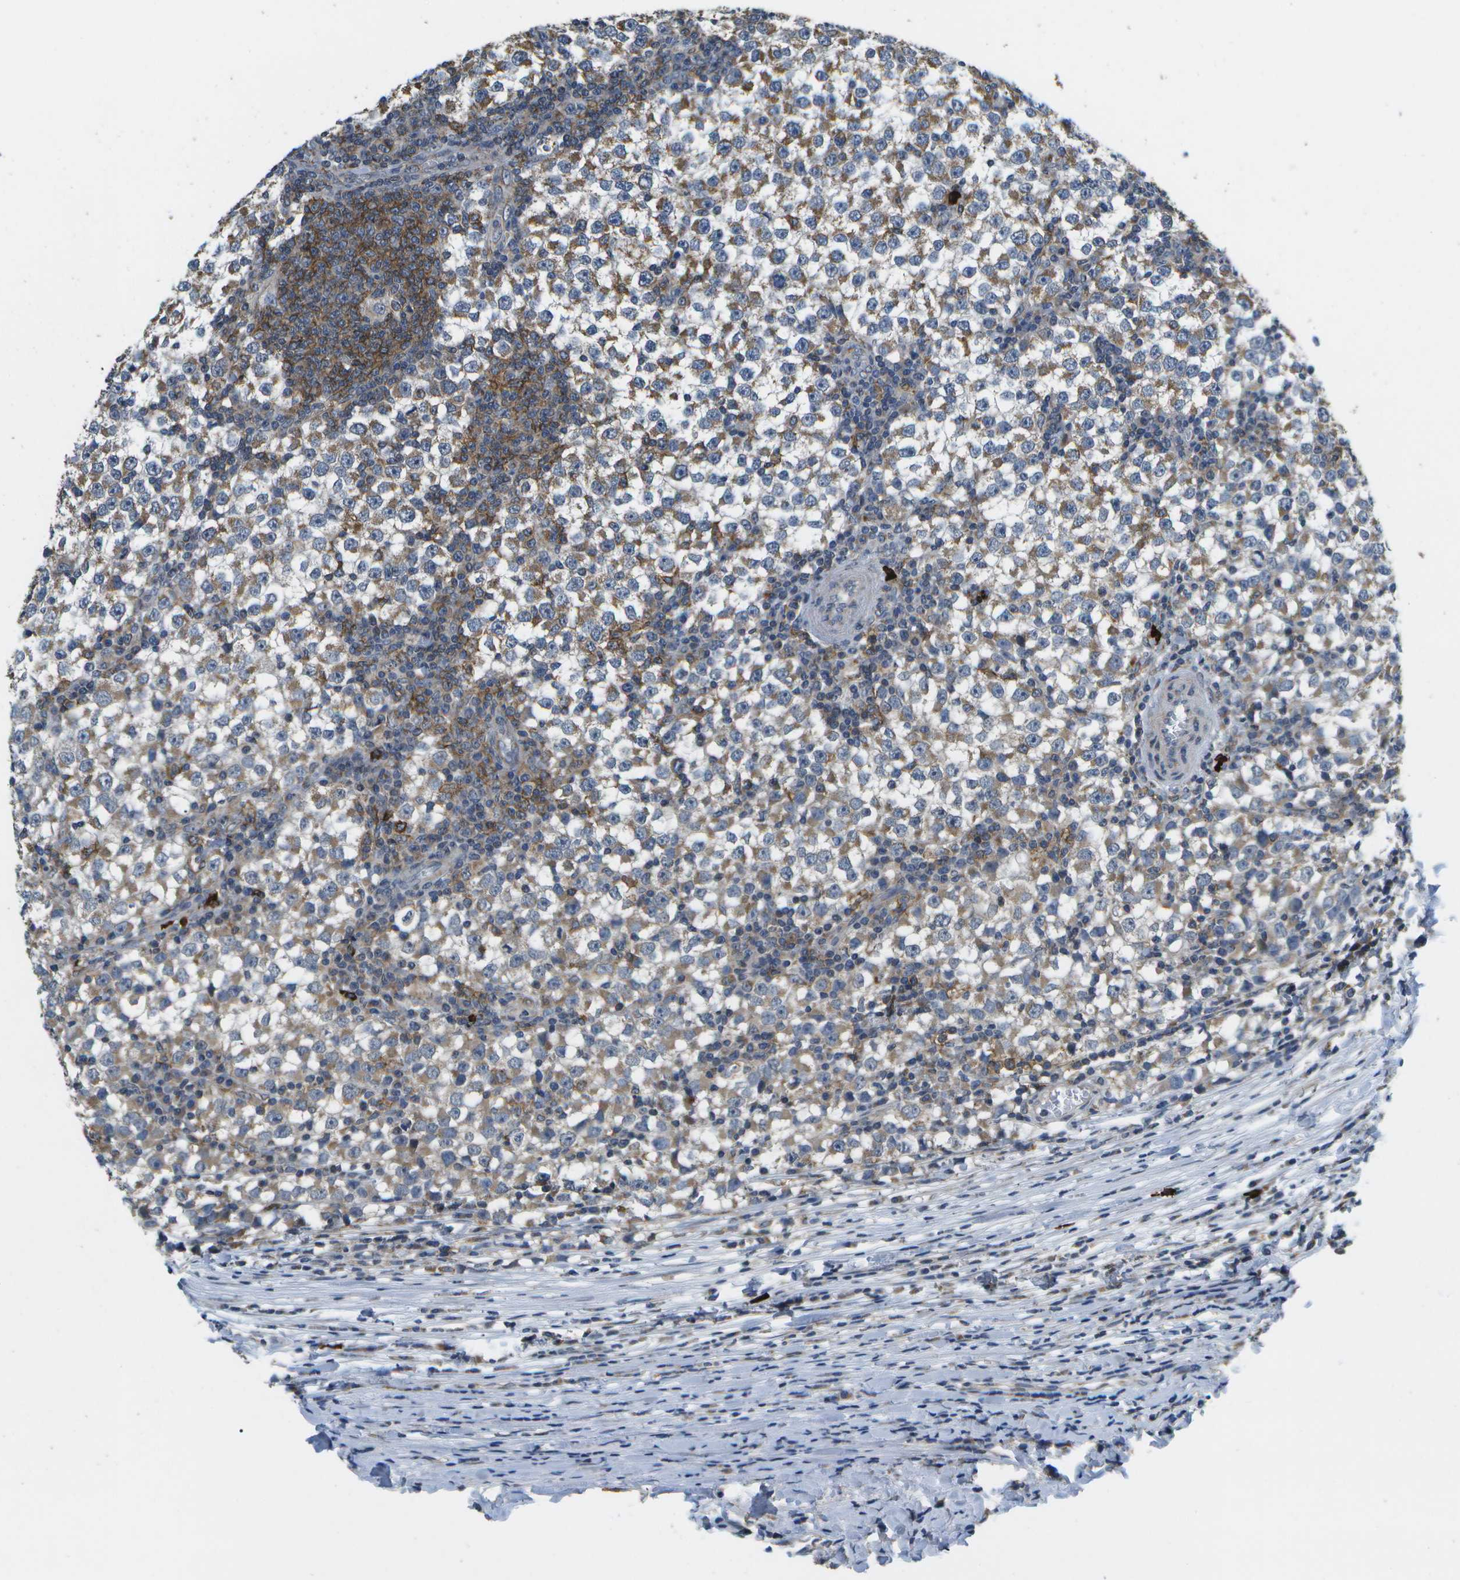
{"staining": {"intensity": "moderate", "quantity": ">75%", "location": "cytoplasmic/membranous"}, "tissue": "testis cancer", "cell_type": "Tumor cells", "image_type": "cancer", "snomed": [{"axis": "morphology", "description": "Seminoma, NOS"}, {"axis": "topography", "description": "Testis"}], "caption": "Immunohistochemical staining of human testis cancer demonstrates medium levels of moderate cytoplasmic/membranous positivity in approximately >75% of tumor cells. The staining was performed using DAB to visualize the protein expression in brown, while the nuclei were stained in blue with hematoxylin (Magnification: 20x).", "gene": "GALNT15", "patient": {"sex": "male", "age": 65}}